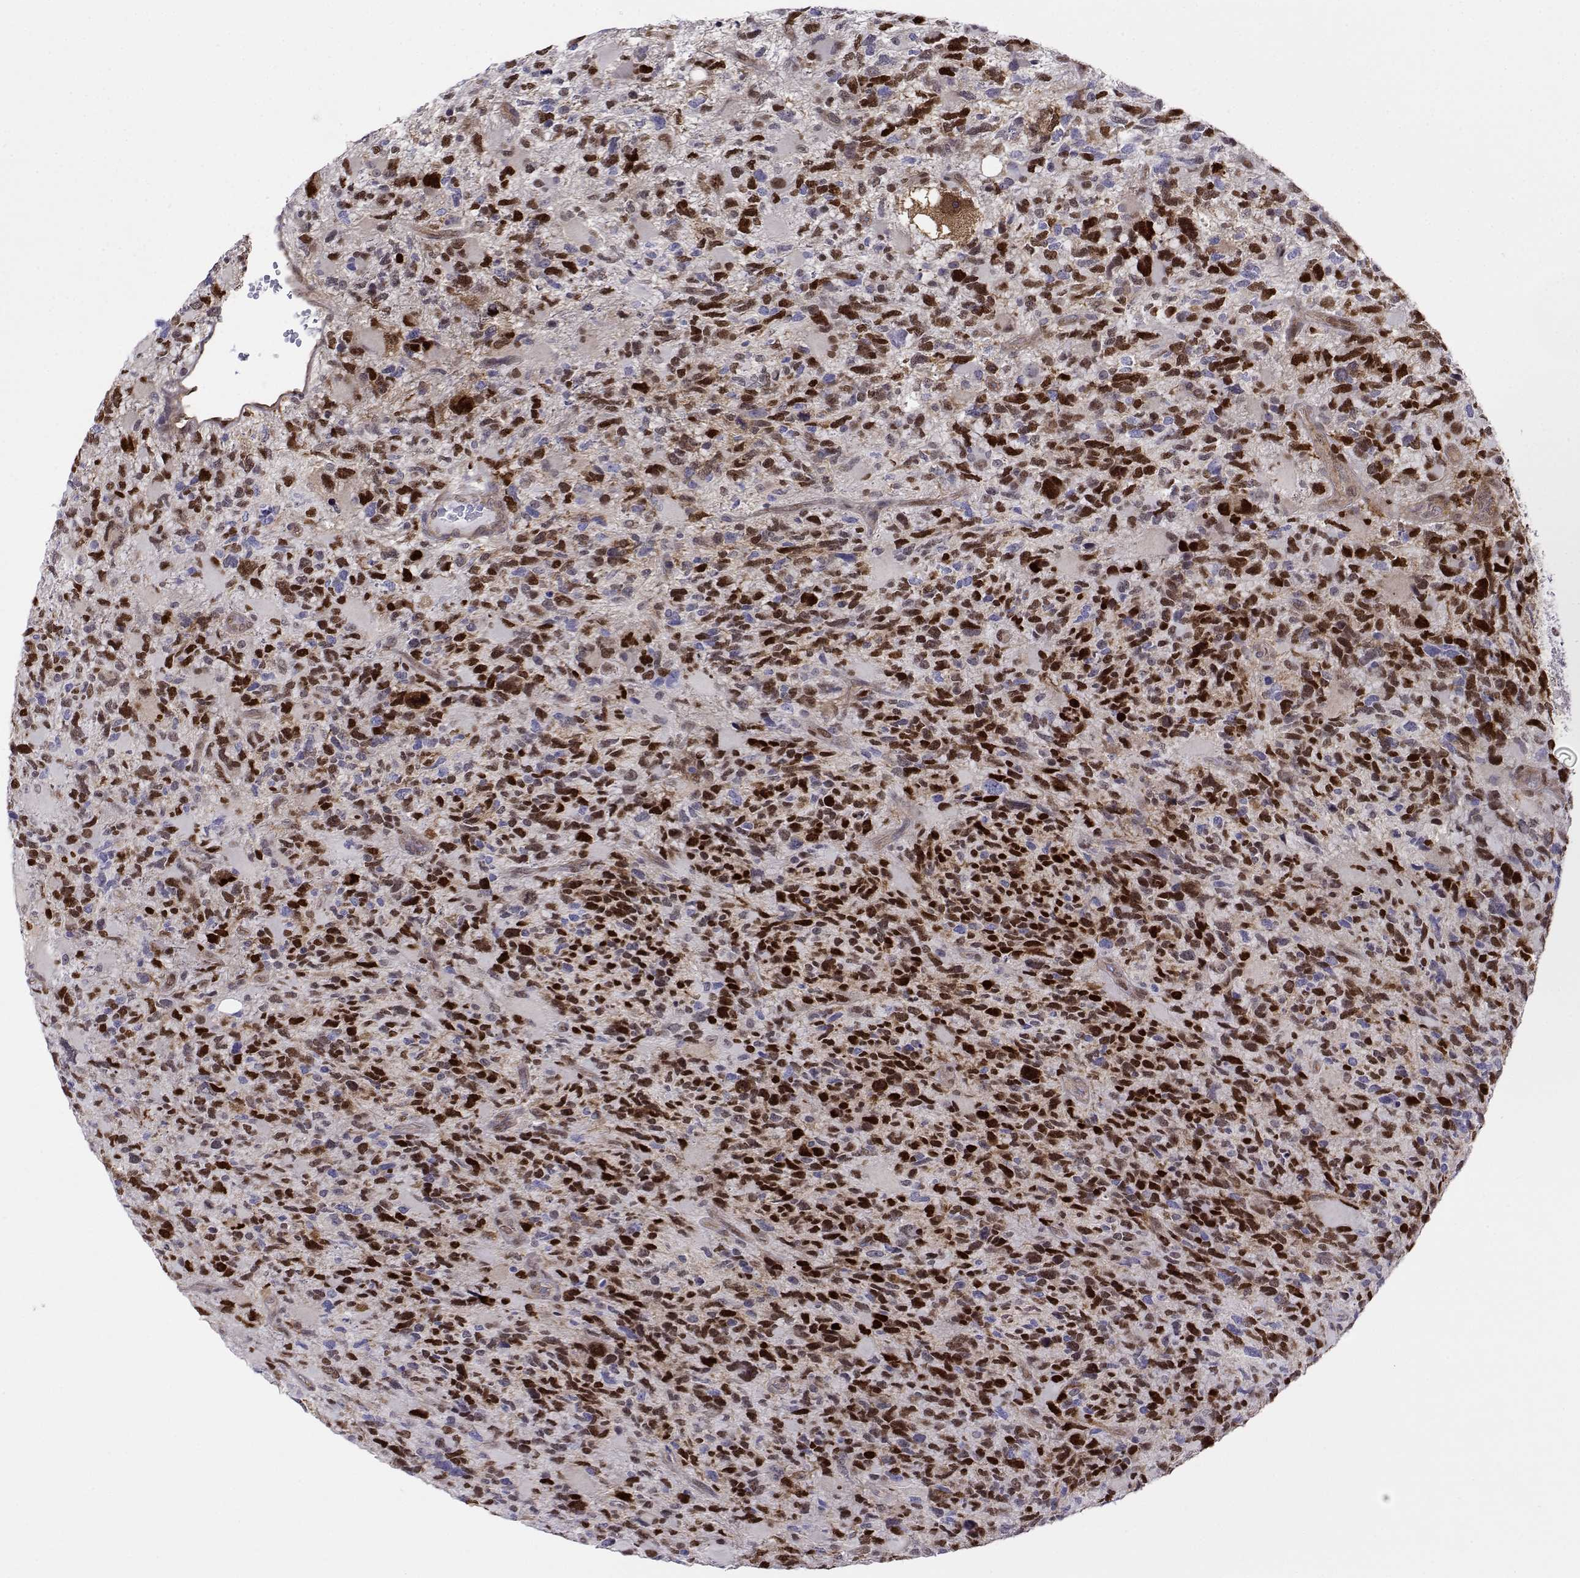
{"staining": {"intensity": "strong", "quantity": "25%-75%", "location": "nuclear"}, "tissue": "glioma", "cell_type": "Tumor cells", "image_type": "cancer", "snomed": [{"axis": "morphology", "description": "Glioma, malignant, High grade"}, {"axis": "topography", "description": "Brain"}], "caption": "The image reveals staining of high-grade glioma (malignant), revealing strong nuclear protein staining (brown color) within tumor cells.", "gene": "ERF", "patient": {"sex": "female", "age": 71}}